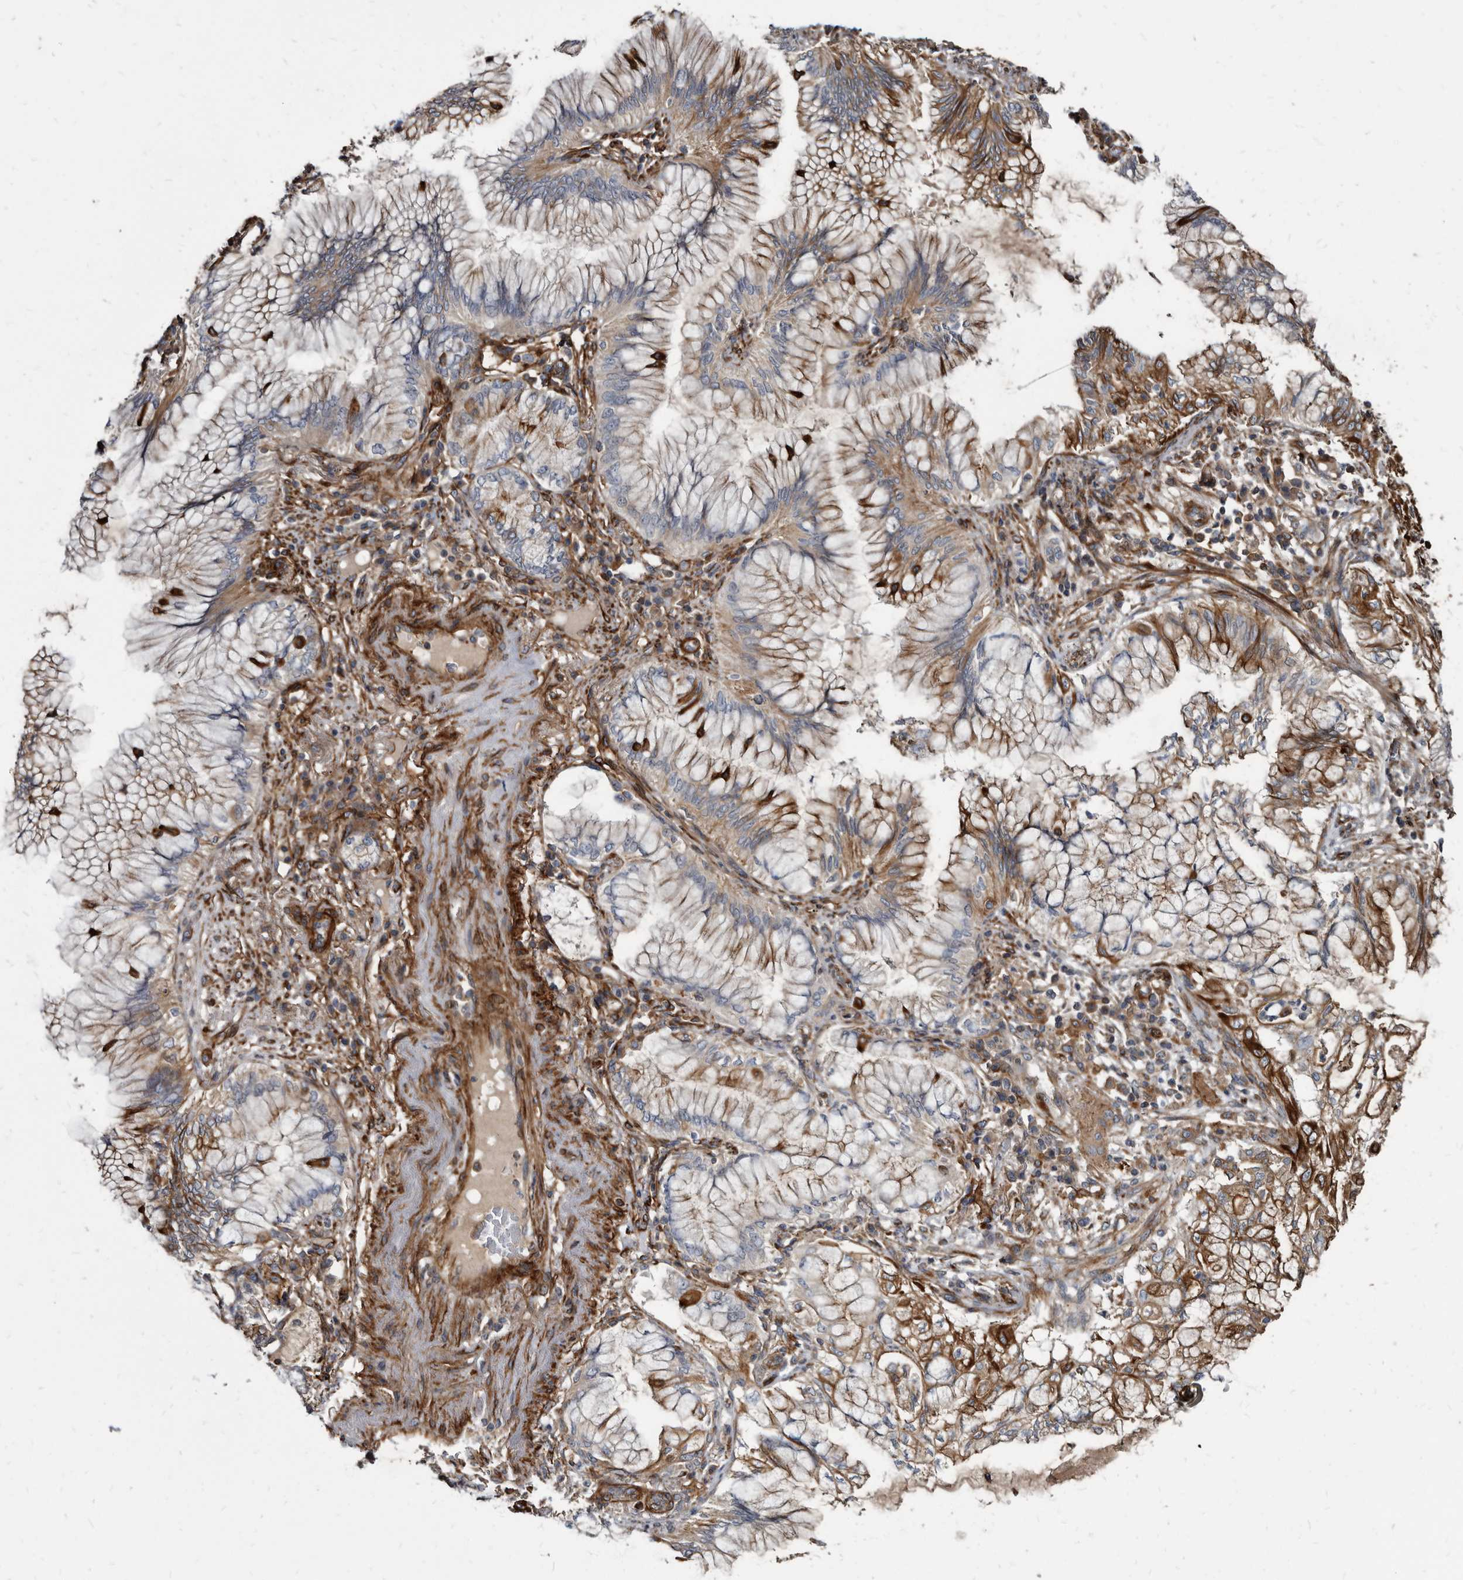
{"staining": {"intensity": "weak", "quantity": "25%-75%", "location": "cytoplasmic/membranous"}, "tissue": "lung cancer", "cell_type": "Tumor cells", "image_type": "cancer", "snomed": [{"axis": "morphology", "description": "Adenocarcinoma, NOS"}, {"axis": "topography", "description": "Lung"}], "caption": "Immunohistochemistry (IHC) of human lung cancer (adenocarcinoma) exhibits low levels of weak cytoplasmic/membranous positivity in approximately 25%-75% of tumor cells. Using DAB (brown) and hematoxylin (blue) stains, captured at high magnification using brightfield microscopy.", "gene": "KCTD20", "patient": {"sex": "female", "age": 70}}